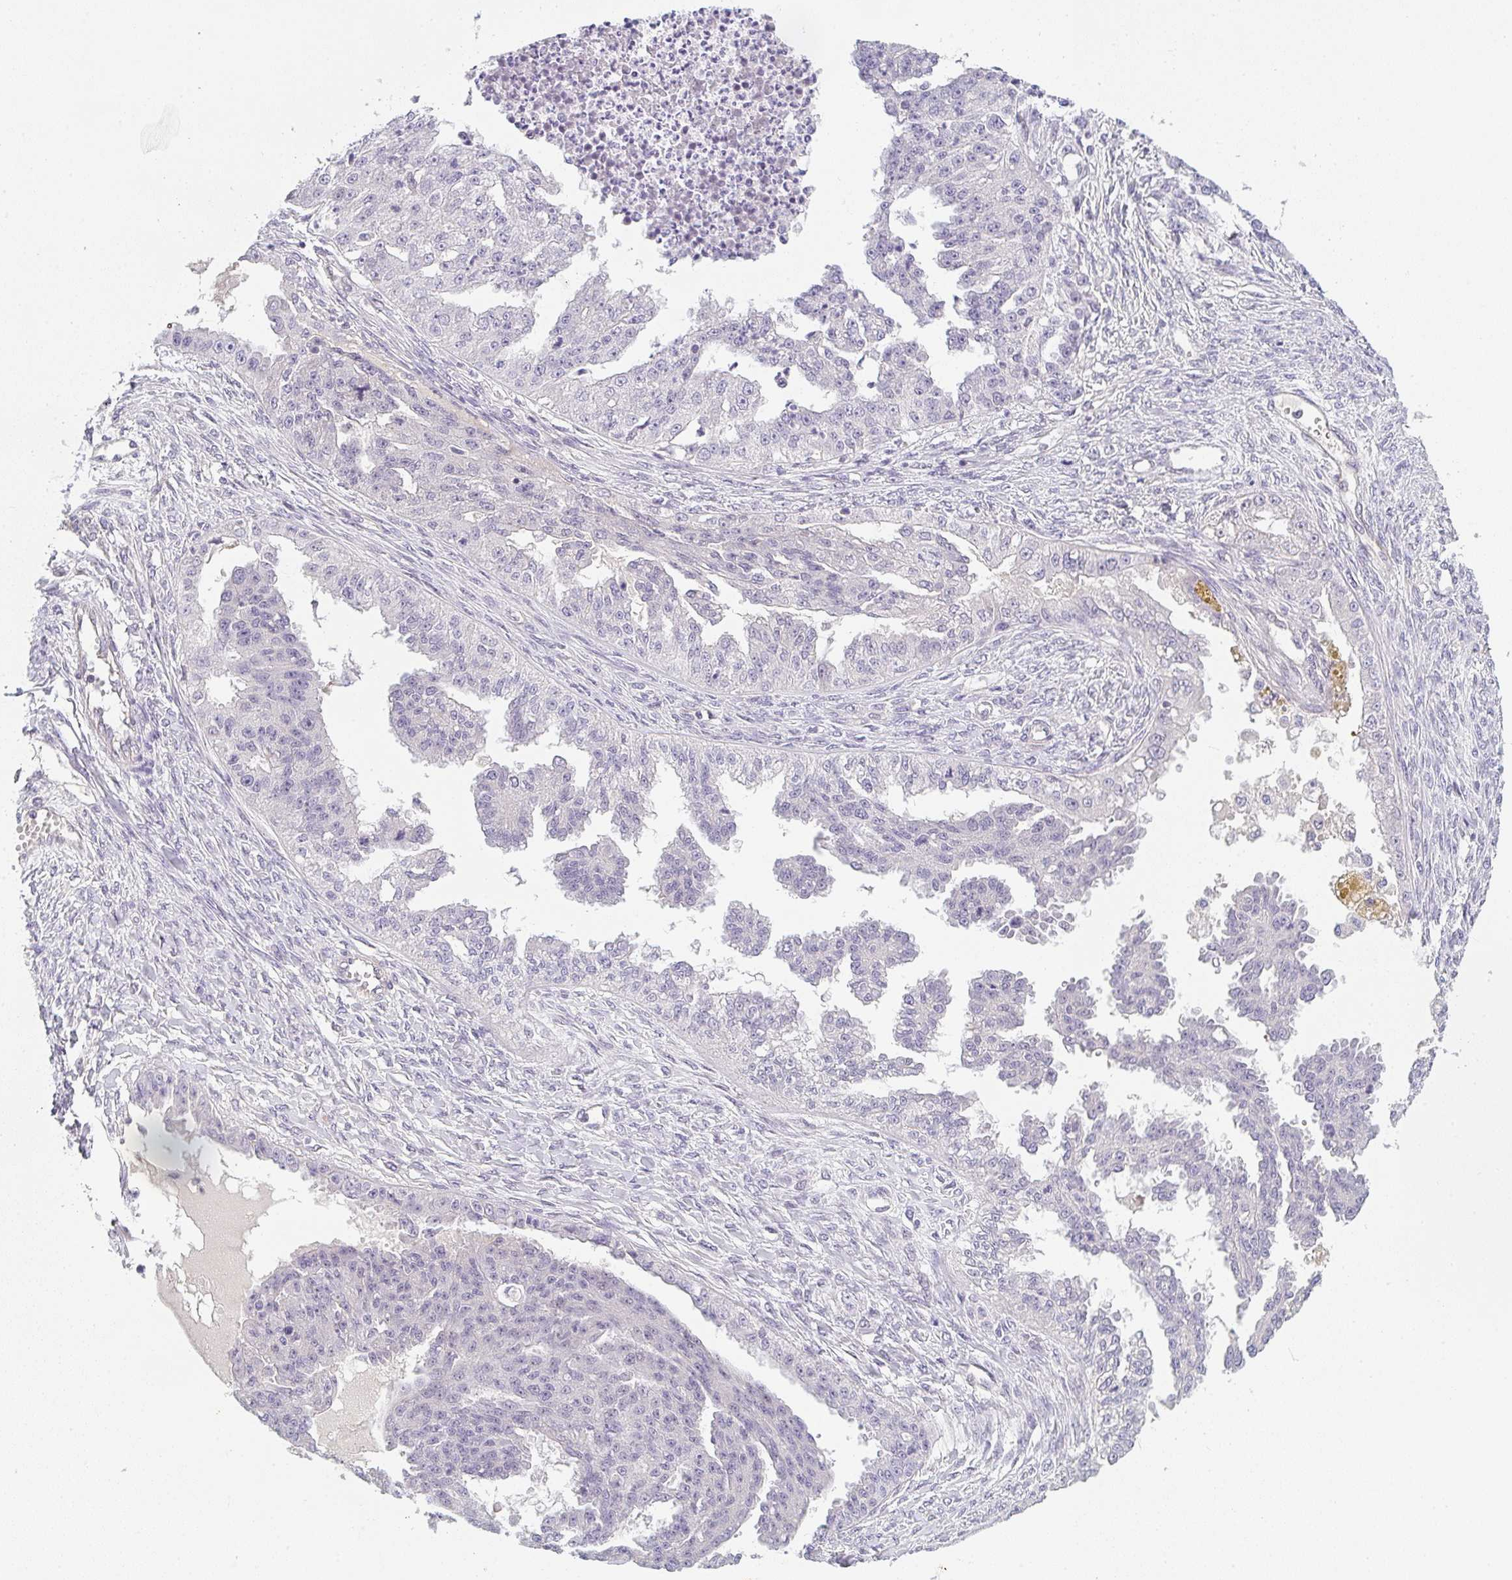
{"staining": {"intensity": "negative", "quantity": "none", "location": "none"}, "tissue": "ovarian cancer", "cell_type": "Tumor cells", "image_type": "cancer", "snomed": [{"axis": "morphology", "description": "Cystadenocarcinoma, serous, NOS"}, {"axis": "topography", "description": "Ovary"}], "caption": "This is an immunohistochemistry histopathology image of ovarian cancer (serous cystadenocarcinoma). There is no expression in tumor cells.", "gene": "TNFRSF10A", "patient": {"sex": "female", "age": 58}}